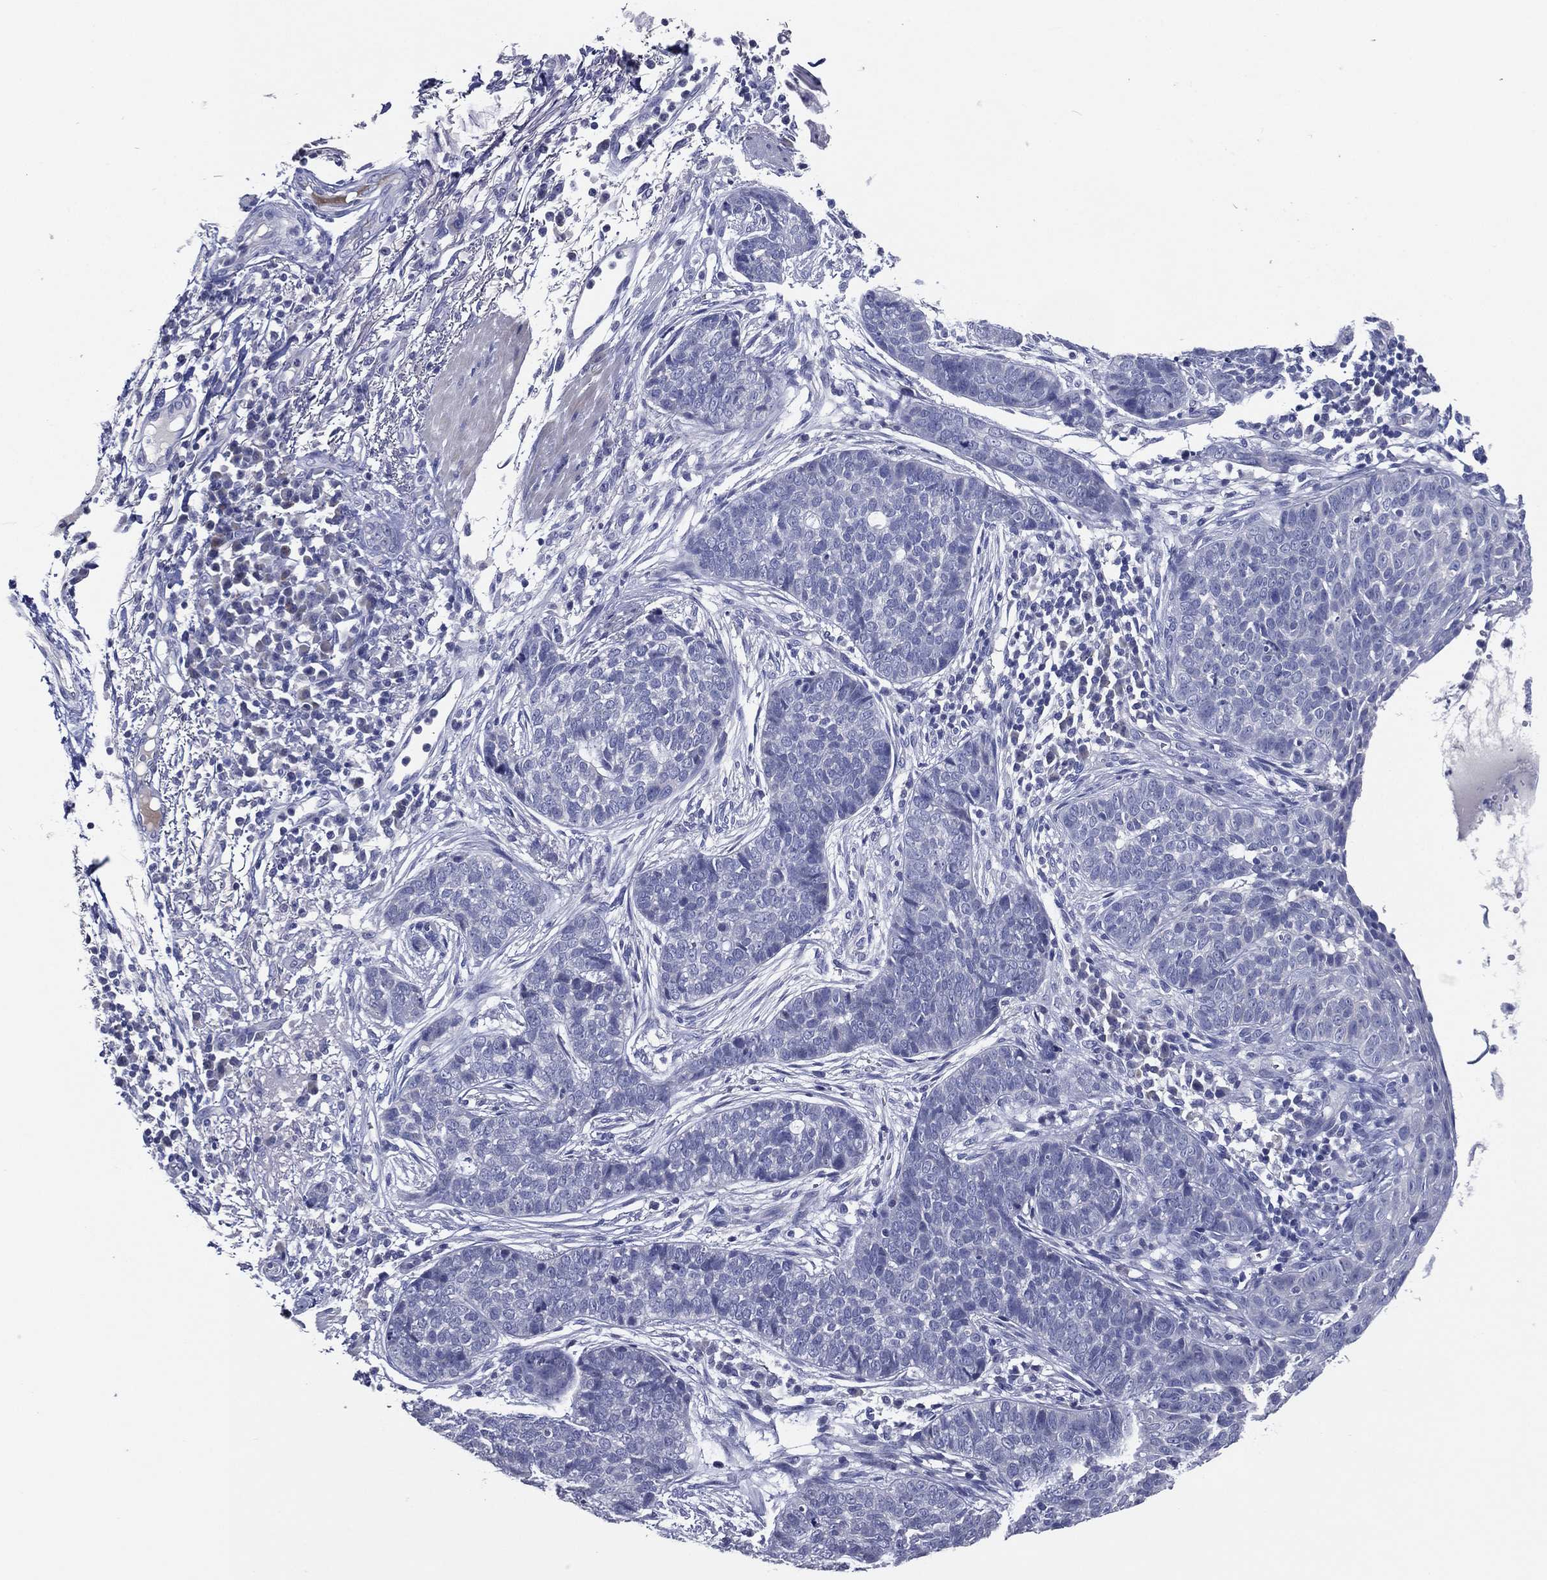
{"staining": {"intensity": "negative", "quantity": "none", "location": "none"}, "tissue": "skin cancer", "cell_type": "Tumor cells", "image_type": "cancer", "snomed": [{"axis": "morphology", "description": "Squamous cell carcinoma, NOS"}, {"axis": "topography", "description": "Skin"}], "caption": "Tumor cells show no significant staining in skin cancer.", "gene": "SLC13A4", "patient": {"sex": "male", "age": 88}}